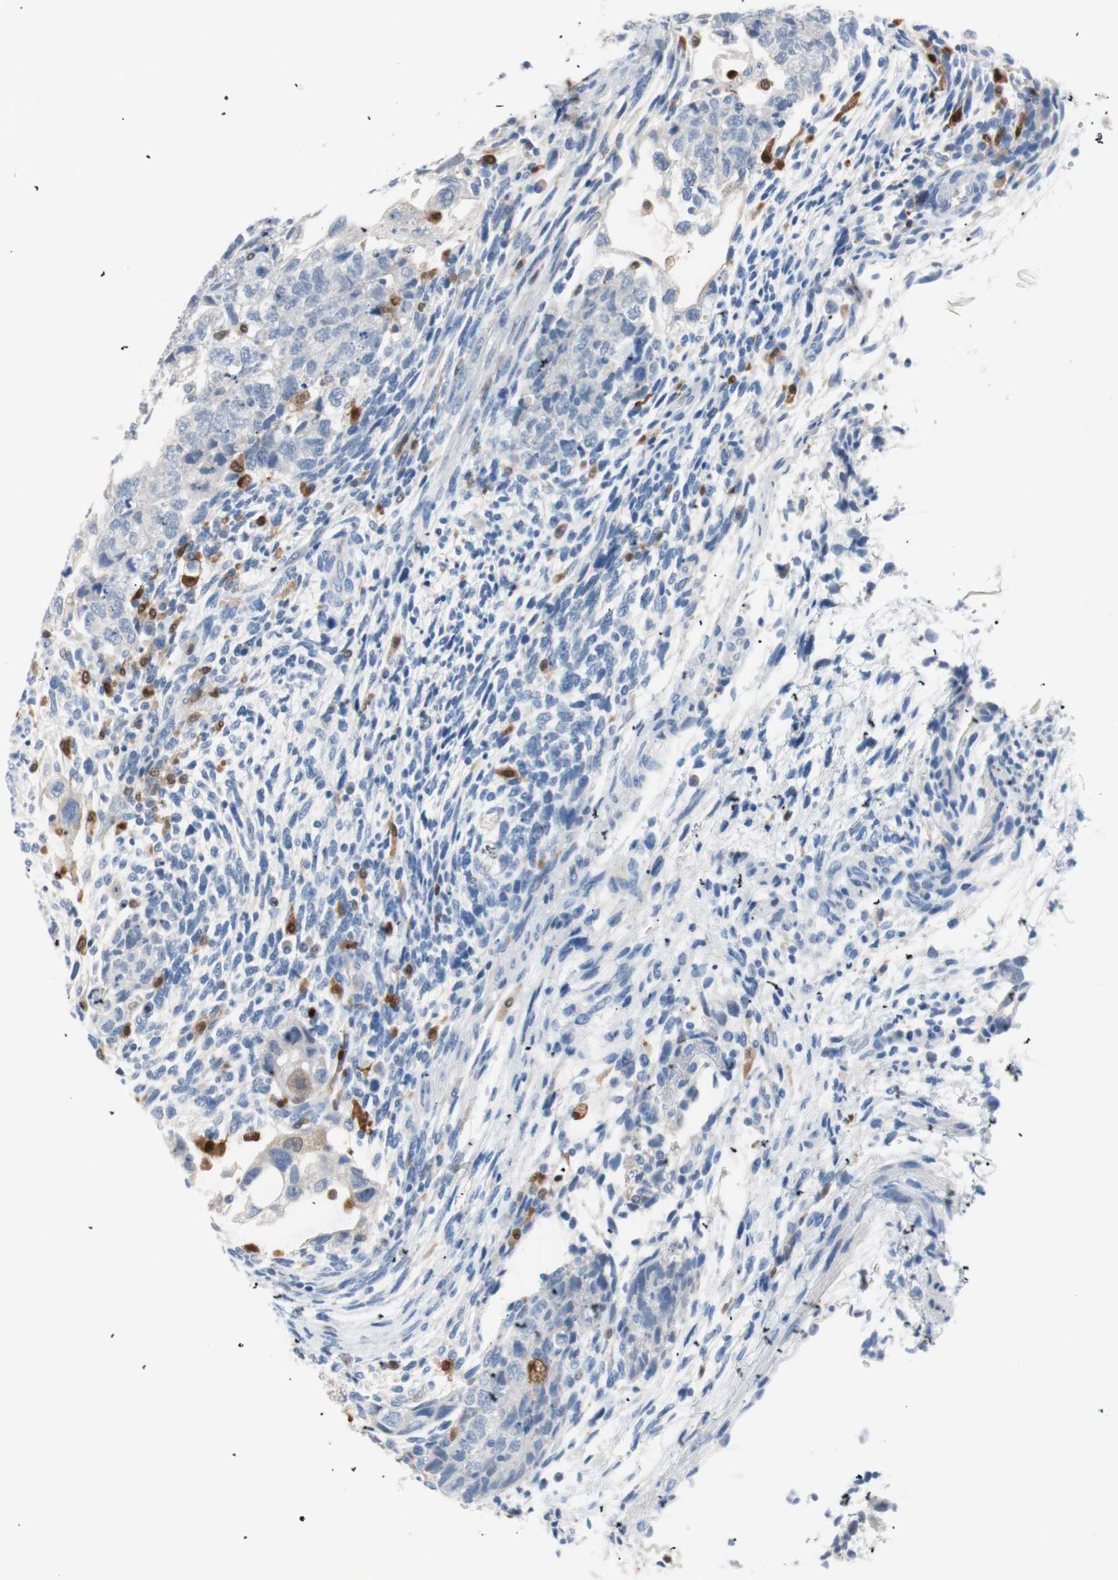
{"staining": {"intensity": "negative", "quantity": "none", "location": "none"}, "tissue": "testis cancer", "cell_type": "Tumor cells", "image_type": "cancer", "snomed": [{"axis": "morphology", "description": "Normal tissue, NOS"}, {"axis": "morphology", "description": "Carcinoma, Embryonal, NOS"}, {"axis": "topography", "description": "Testis"}], "caption": "Tumor cells show no significant expression in testis cancer (embryonal carcinoma).", "gene": "IL18", "patient": {"sex": "male", "age": 36}}